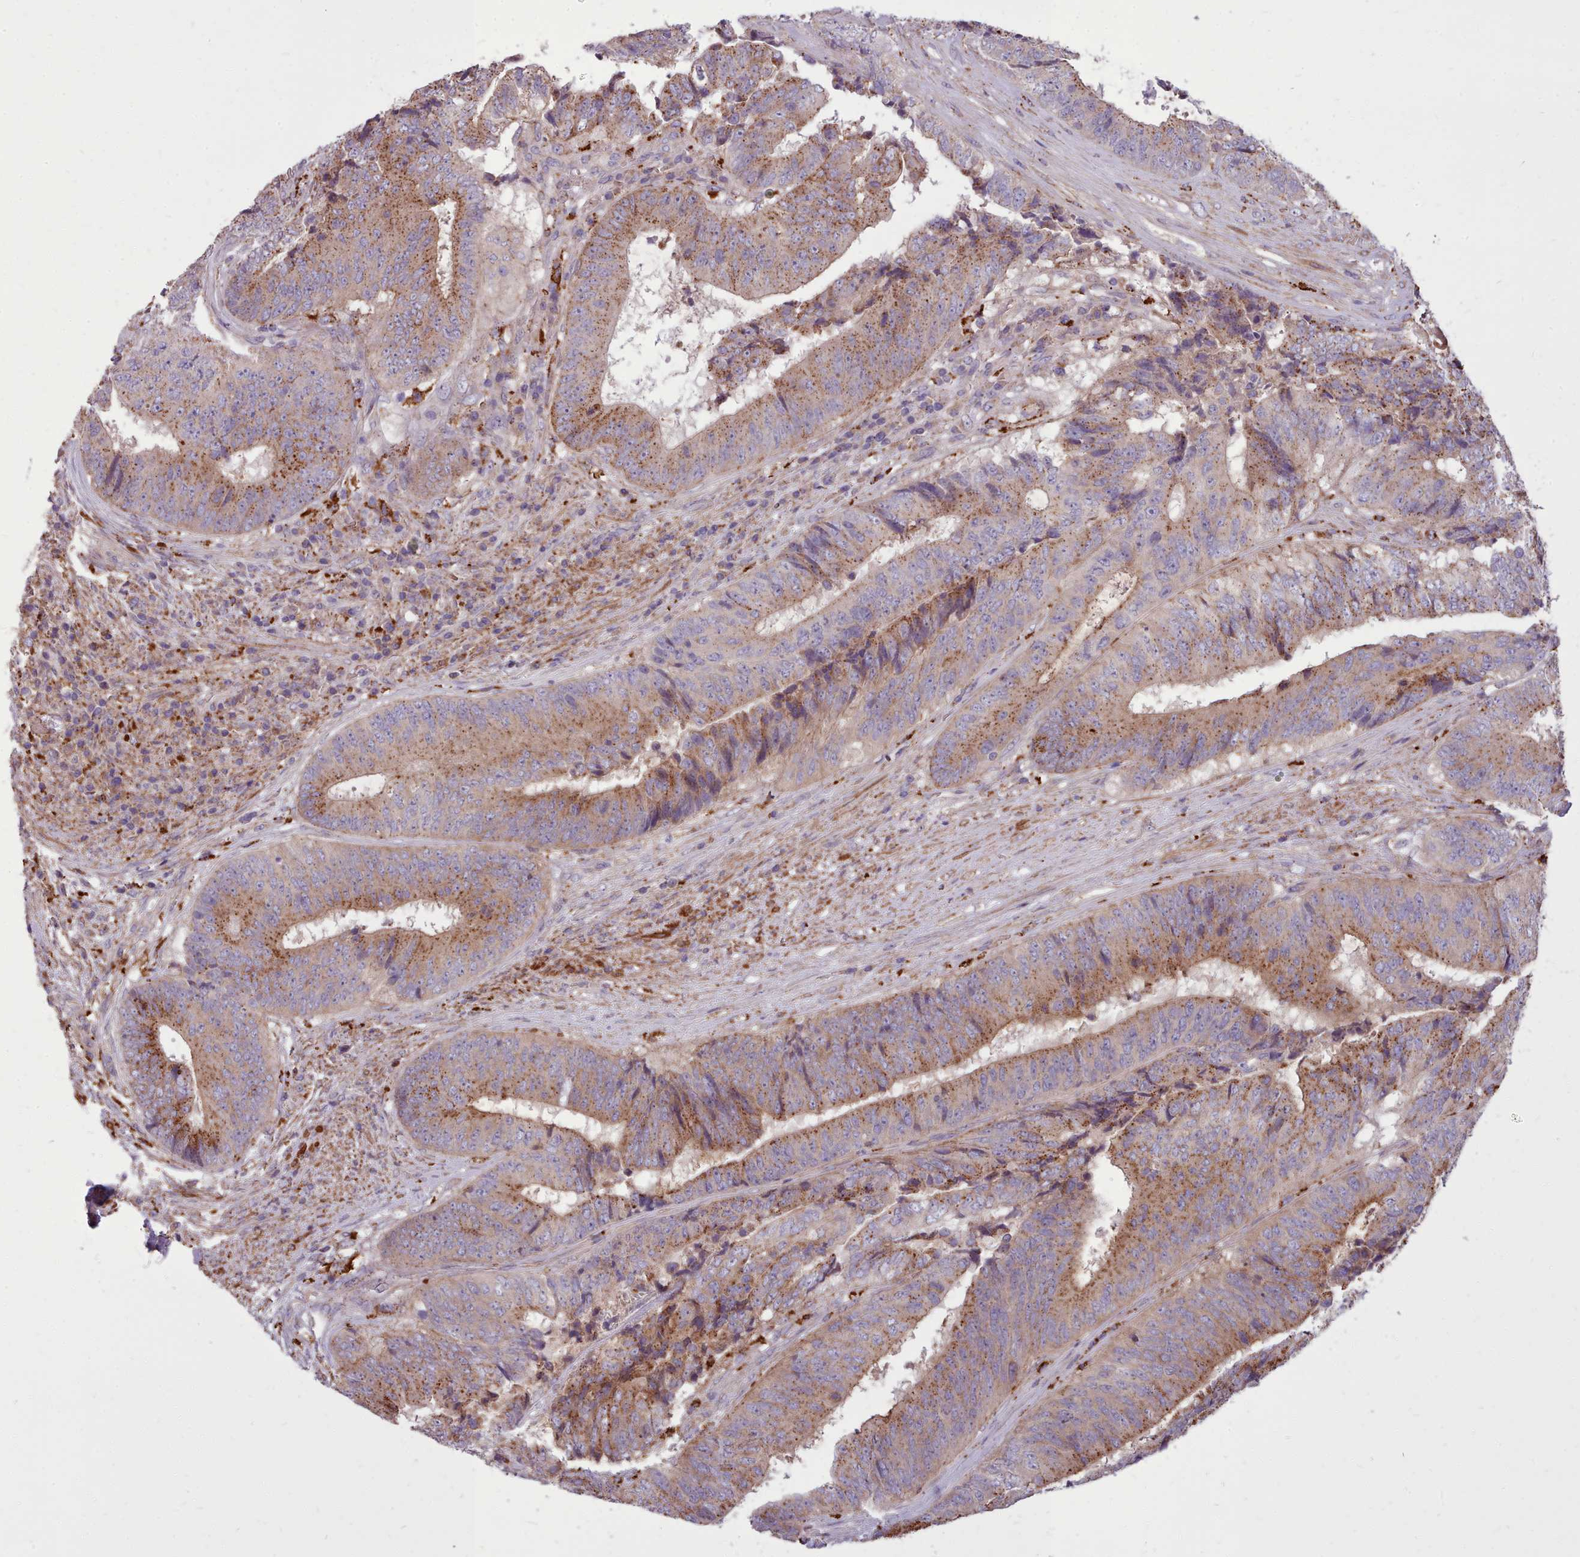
{"staining": {"intensity": "moderate", "quantity": ">75%", "location": "cytoplasmic/membranous"}, "tissue": "colorectal cancer", "cell_type": "Tumor cells", "image_type": "cancer", "snomed": [{"axis": "morphology", "description": "Adenocarcinoma, NOS"}, {"axis": "topography", "description": "Rectum"}], "caption": "Immunohistochemistry (IHC) photomicrograph of neoplastic tissue: human adenocarcinoma (colorectal) stained using immunohistochemistry demonstrates medium levels of moderate protein expression localized specifically in the cytoplasmic/membranous of tumor cells, appearing as a cytoplasmic/membranous brown color.", "gene": "PACSIN3", "patient": {"sex": "male", "age": 72}}